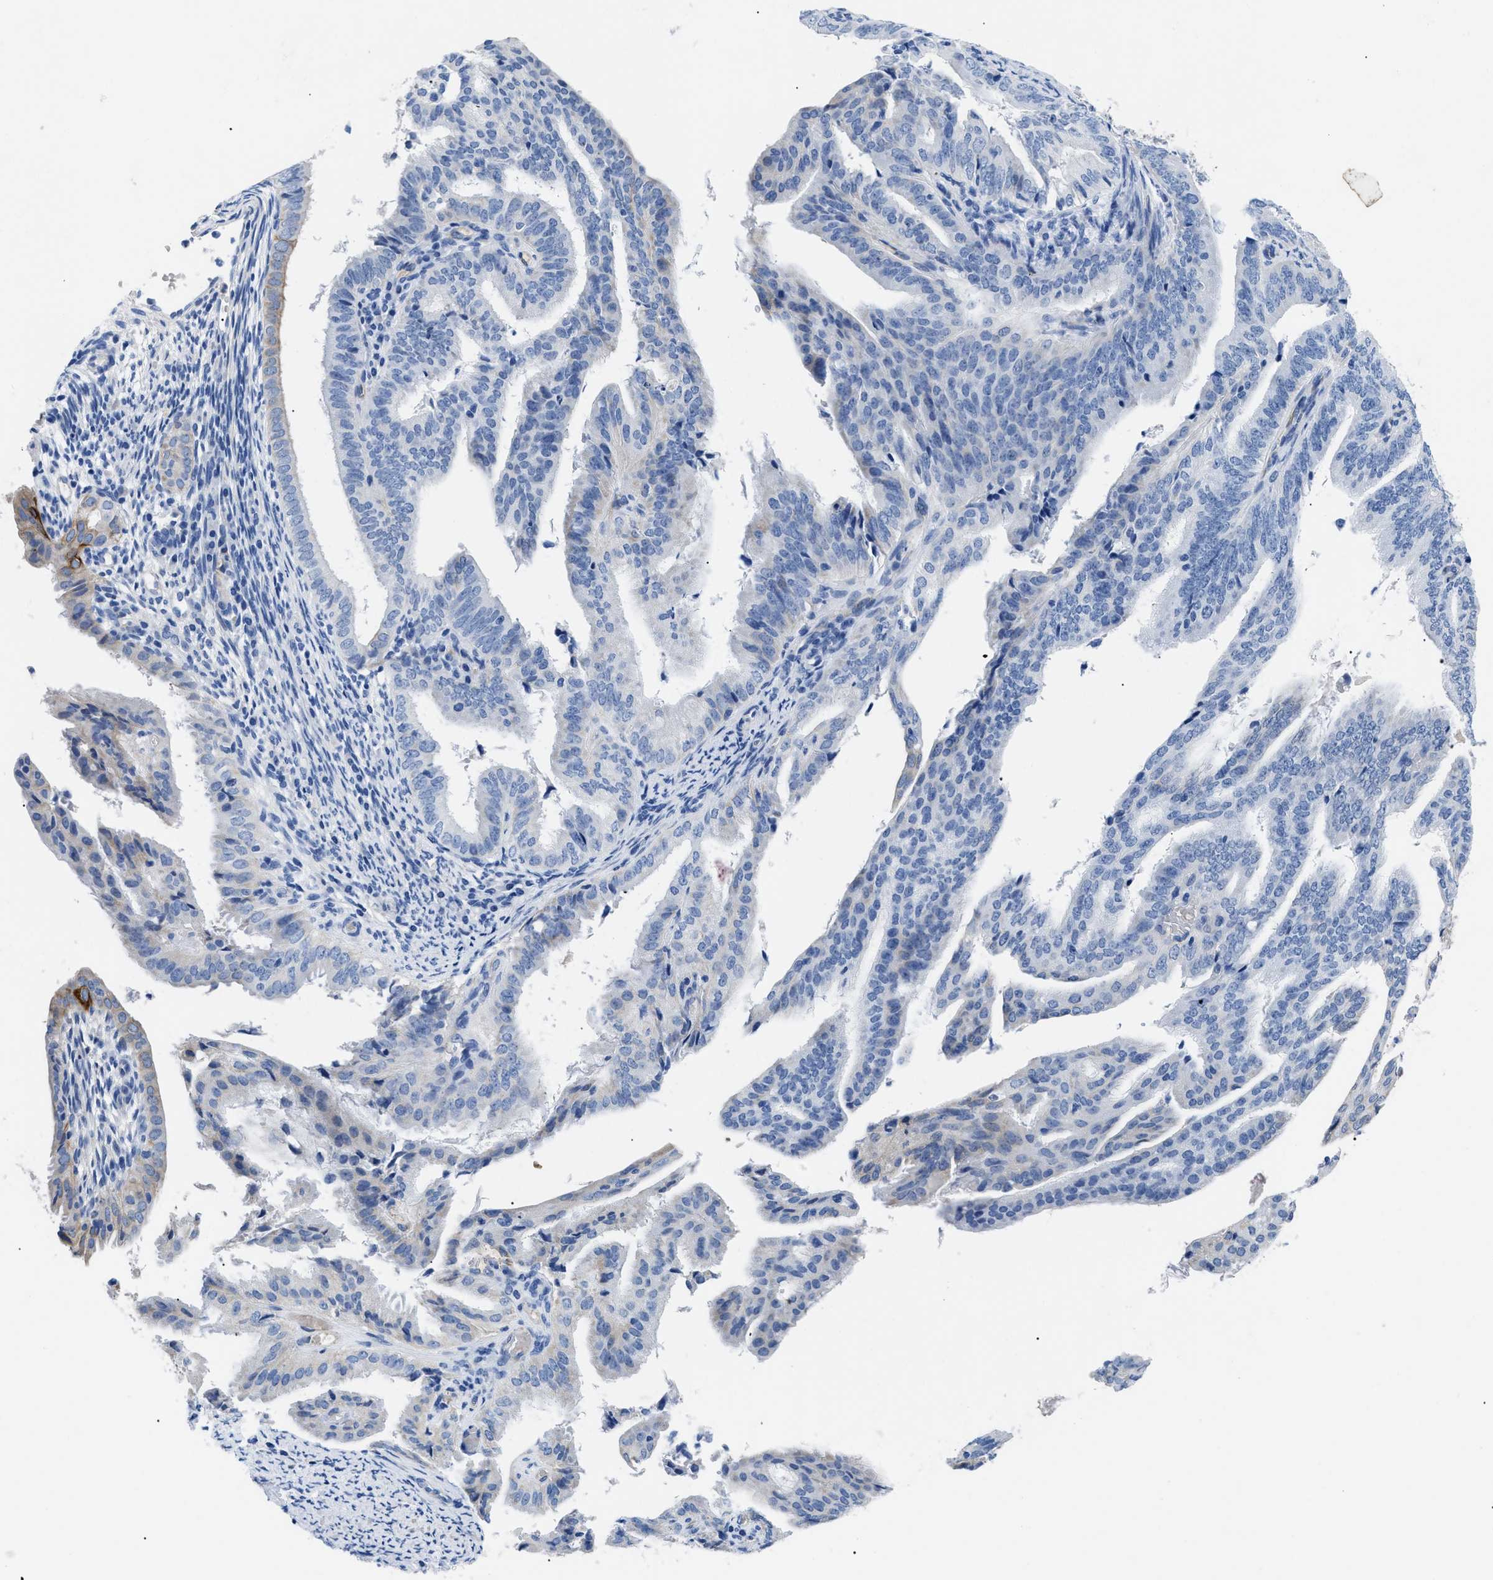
{"staining": {"intensity": "negative", "quantity": "none", "location": "none"}, "tissue": "endometrial cancer", "cell_type": "Tumor cells", "image_type": "cancer", "snomed": [{"axis": "morphology", "description": "Adenocarcinoma, NOS"}, {"axis": "topography", "description": "Endometrium"}], "caption": "Endometrial adenocarcinoma stained for a protein using IHC displays no expression tumor cells.", "gene": "TMEM68", "patient": {"sex": "female", "age": 58}}